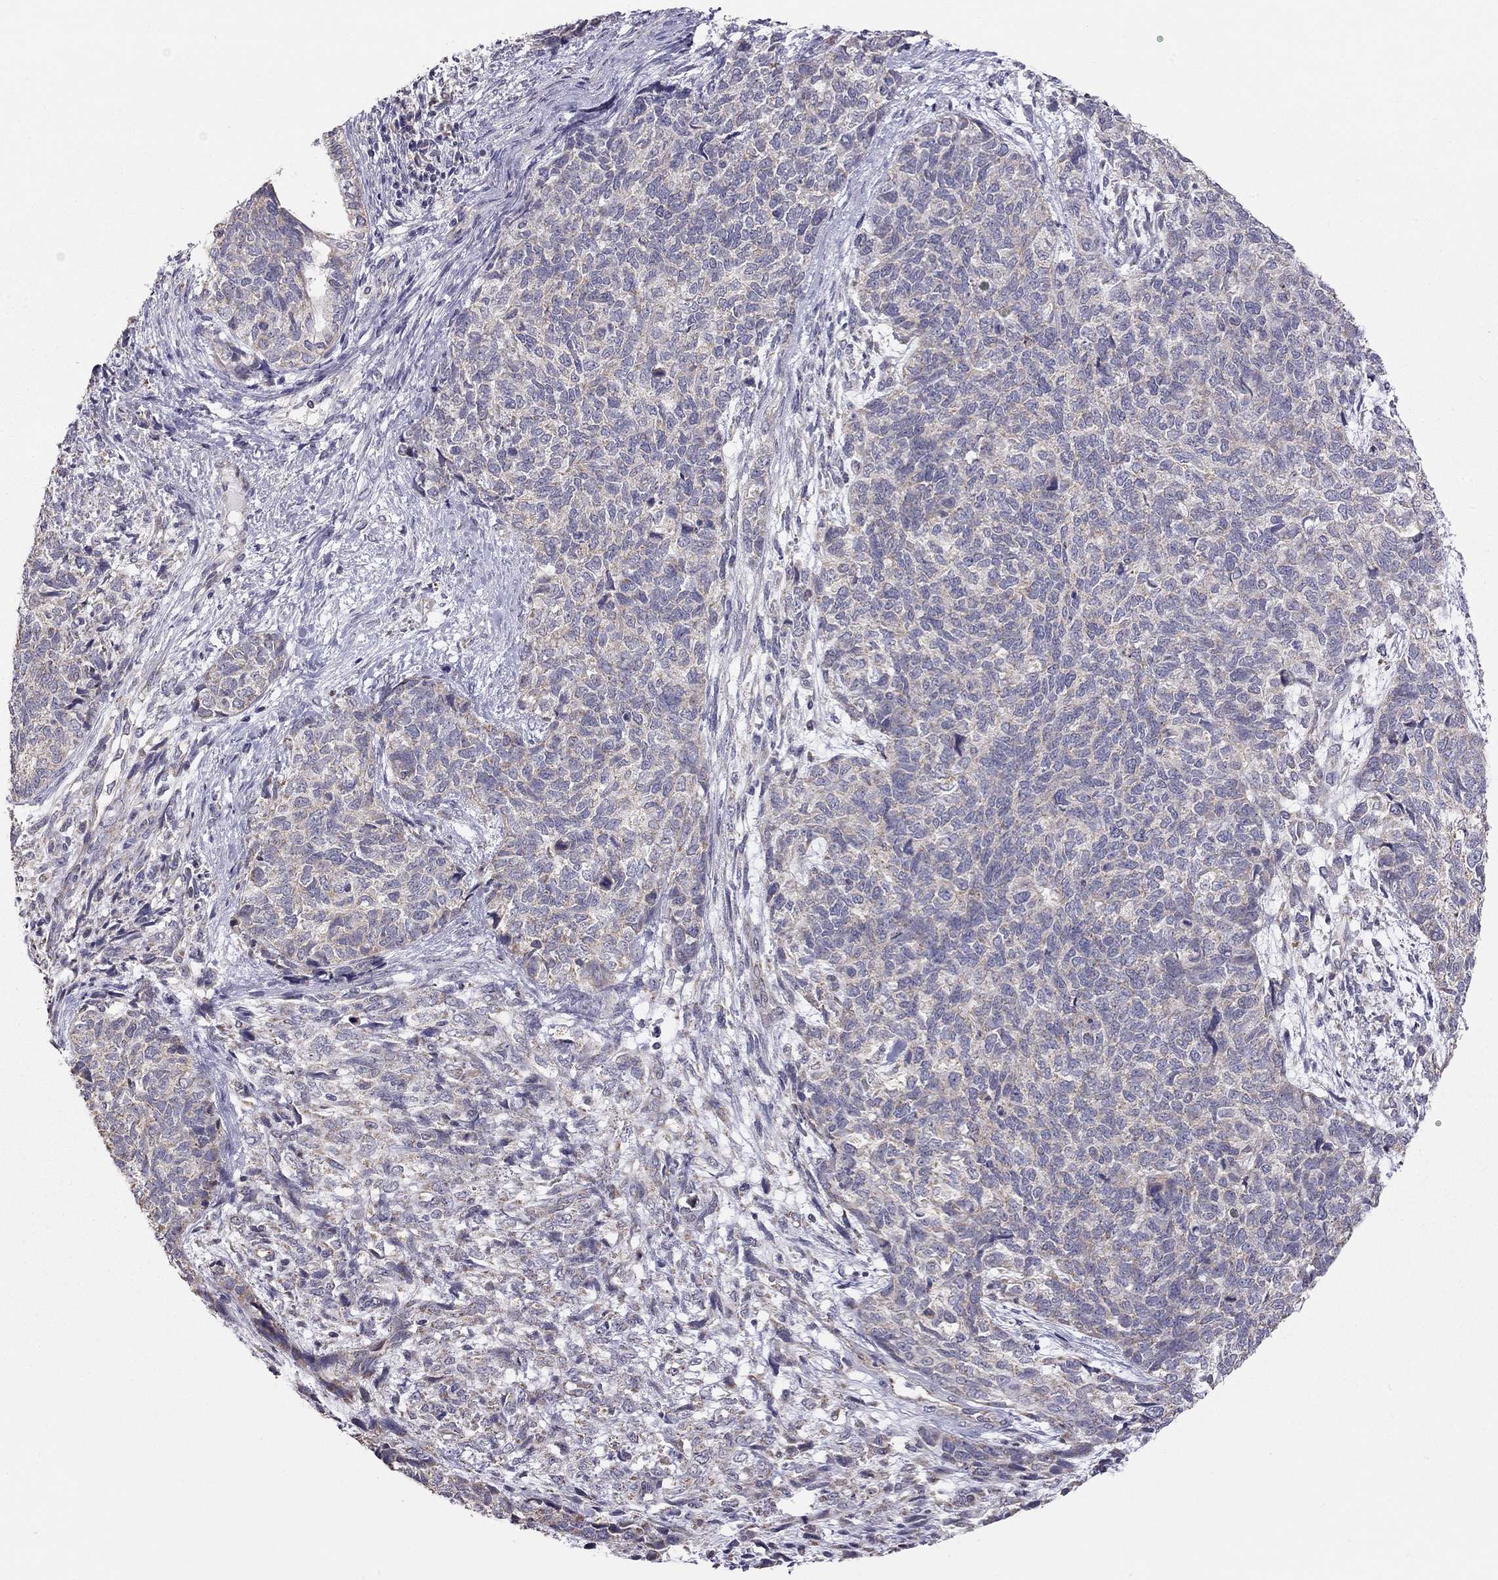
{"staining": {"intensity": "negative", "quantity": "none", "location": "none"}, "tissue": "cervical cancer", "cell_type": "Tumor cells", "image_type": "cancer", "snomed": [{"axis": "morphology", "description": "Squamous cell carcinoma, NOS"}, {"axis": "topography", "description": "Cervix"}], "caption": "Cervical cancer was stained to show a protein in brown. There is no significant positivity in tumor cells.", "gene": "LRIT3", "patient": {"sex": "female", "age": 63}}